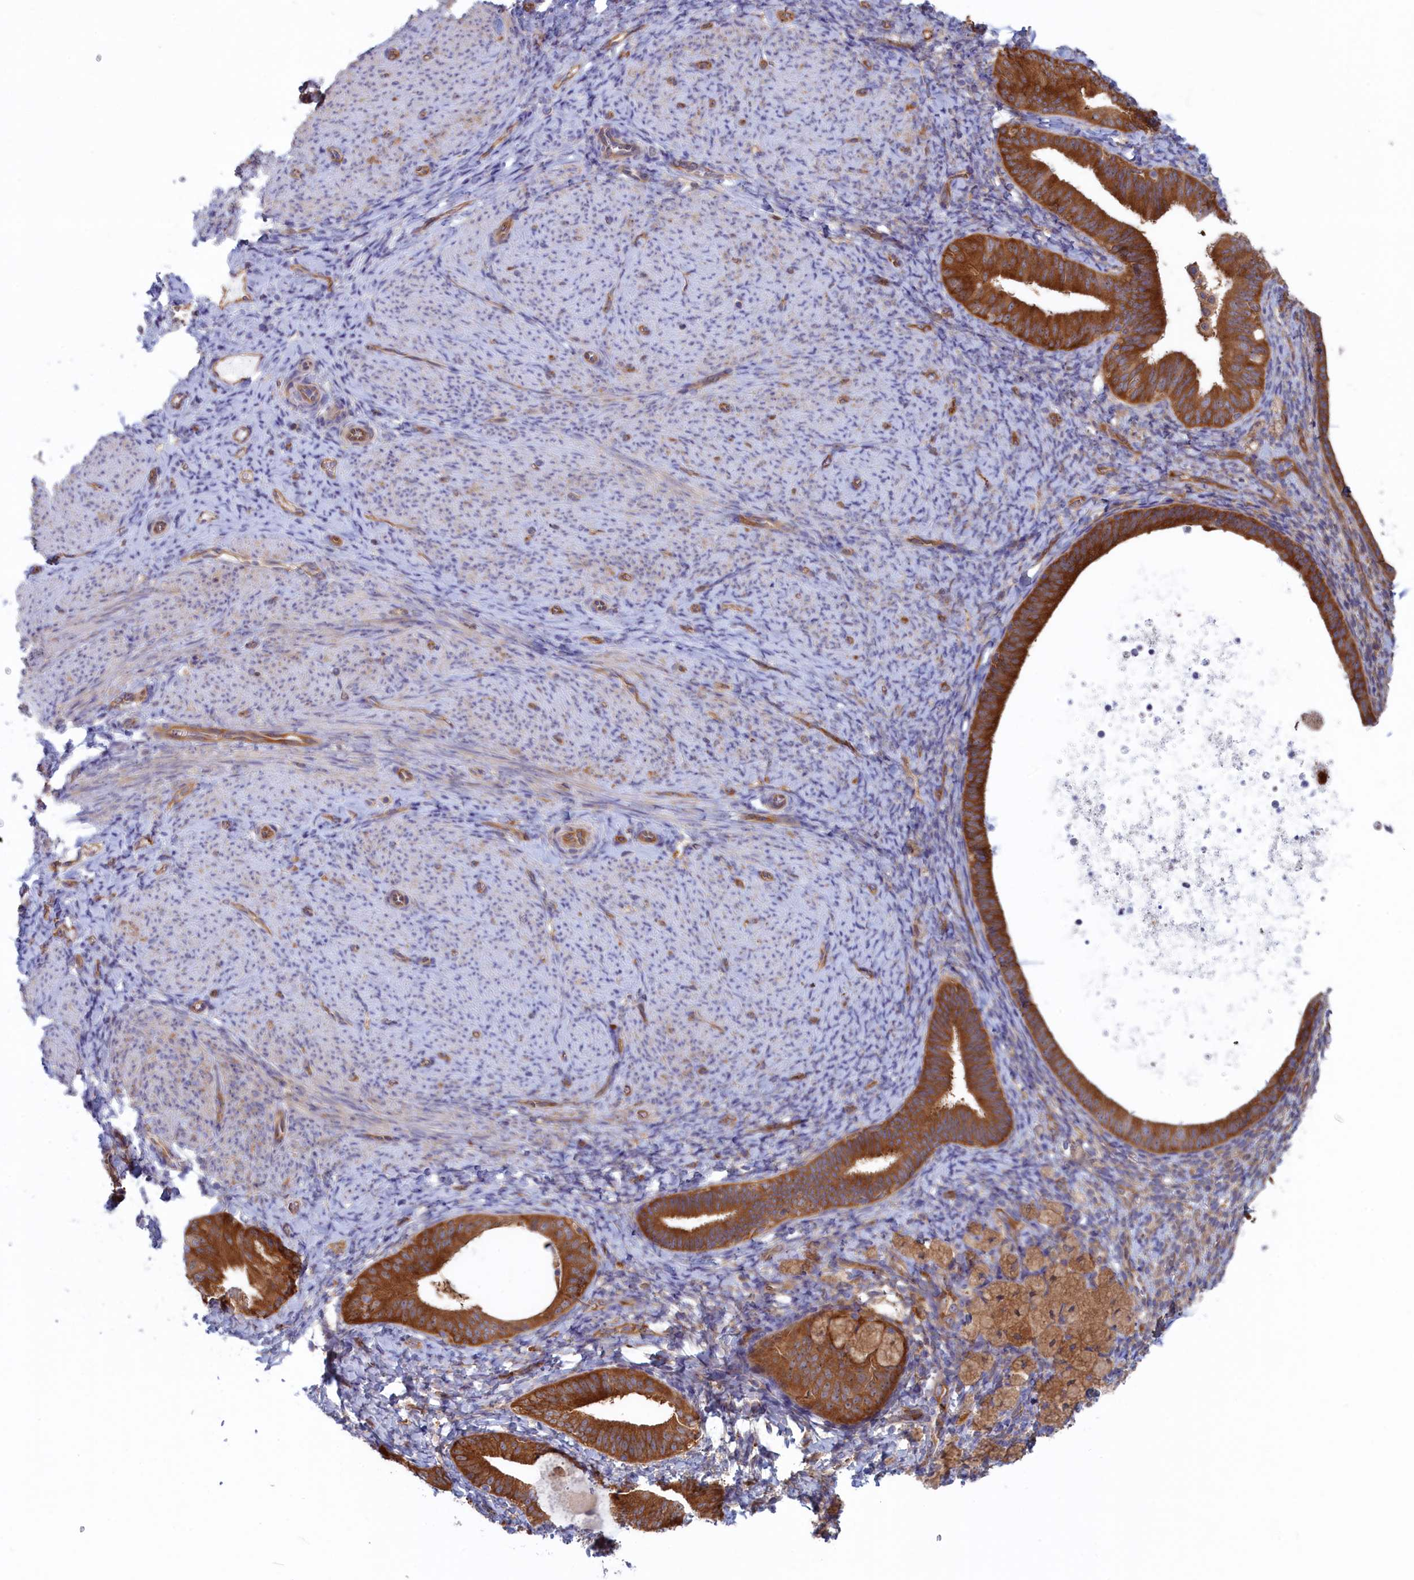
{"staining": {"intensity": "moderate", "quantity": "25%-75%", "location": "cytoplasmic/membranous"}, "tissue": "endometrium", "cell_type": "Cells in endometrial stroma", "image_type": "normal", "snomed": [{"axis": "morphology", "description": "Normal tissue, NOS"}, {"axis": "topography", "description": "Endometrium"}], "caption": "The histopathology image reveals immunohistochemical staining of normal endometrium. There is moderate cytoplasmic/membranous expression is appreciated in about 25%-75% of cells in endometrial stroma. Using DAB (brown) and hematoxylin (blue) stains, captured at high magnification using brightfield microscopy.", "gene": "SYNDIG1L", "patient": {"sex": "female", "age": 65}}